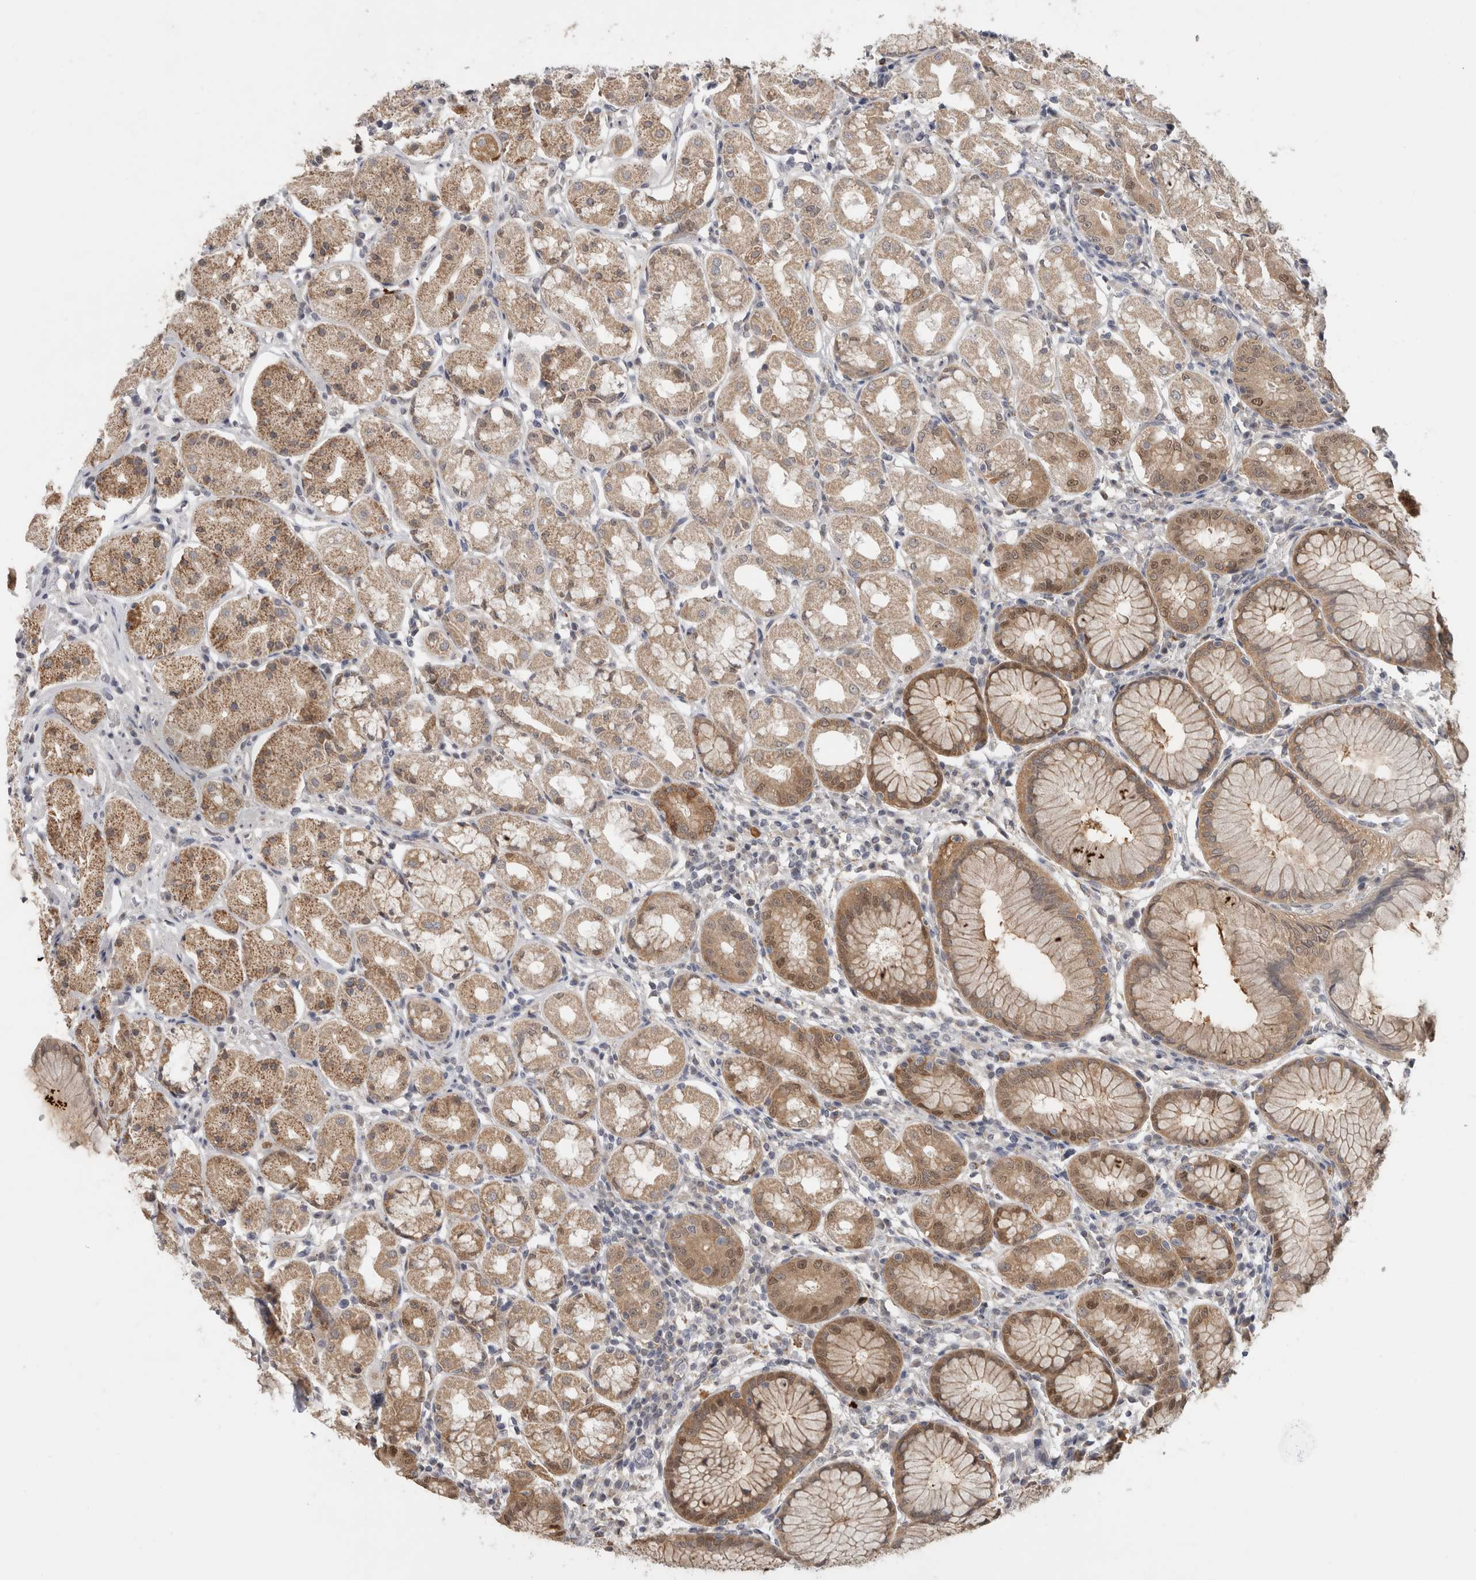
{"staining": {"intensity": "moderate", "quantity": ">75%", "location": "cytoplasmic/membranous,nuclear"}, "tissue": "stomach", "cell_type": "Glandular cells", "image_type": "normal", "snomed": [{"axis": "morphology", "description": "Normal tissue, NOS"}, {"axis": "topography", "description": "Stomach, lower"}], "caption": "Moderate cytoplasmic/membranous,nuclear expression for a protein is appreciated in approximately >75% of glandular cells of benign stomach using immunohistochemistry (IHC).", "gene": "DYRK2", "patient": {"sex": "female", "age": 56}}